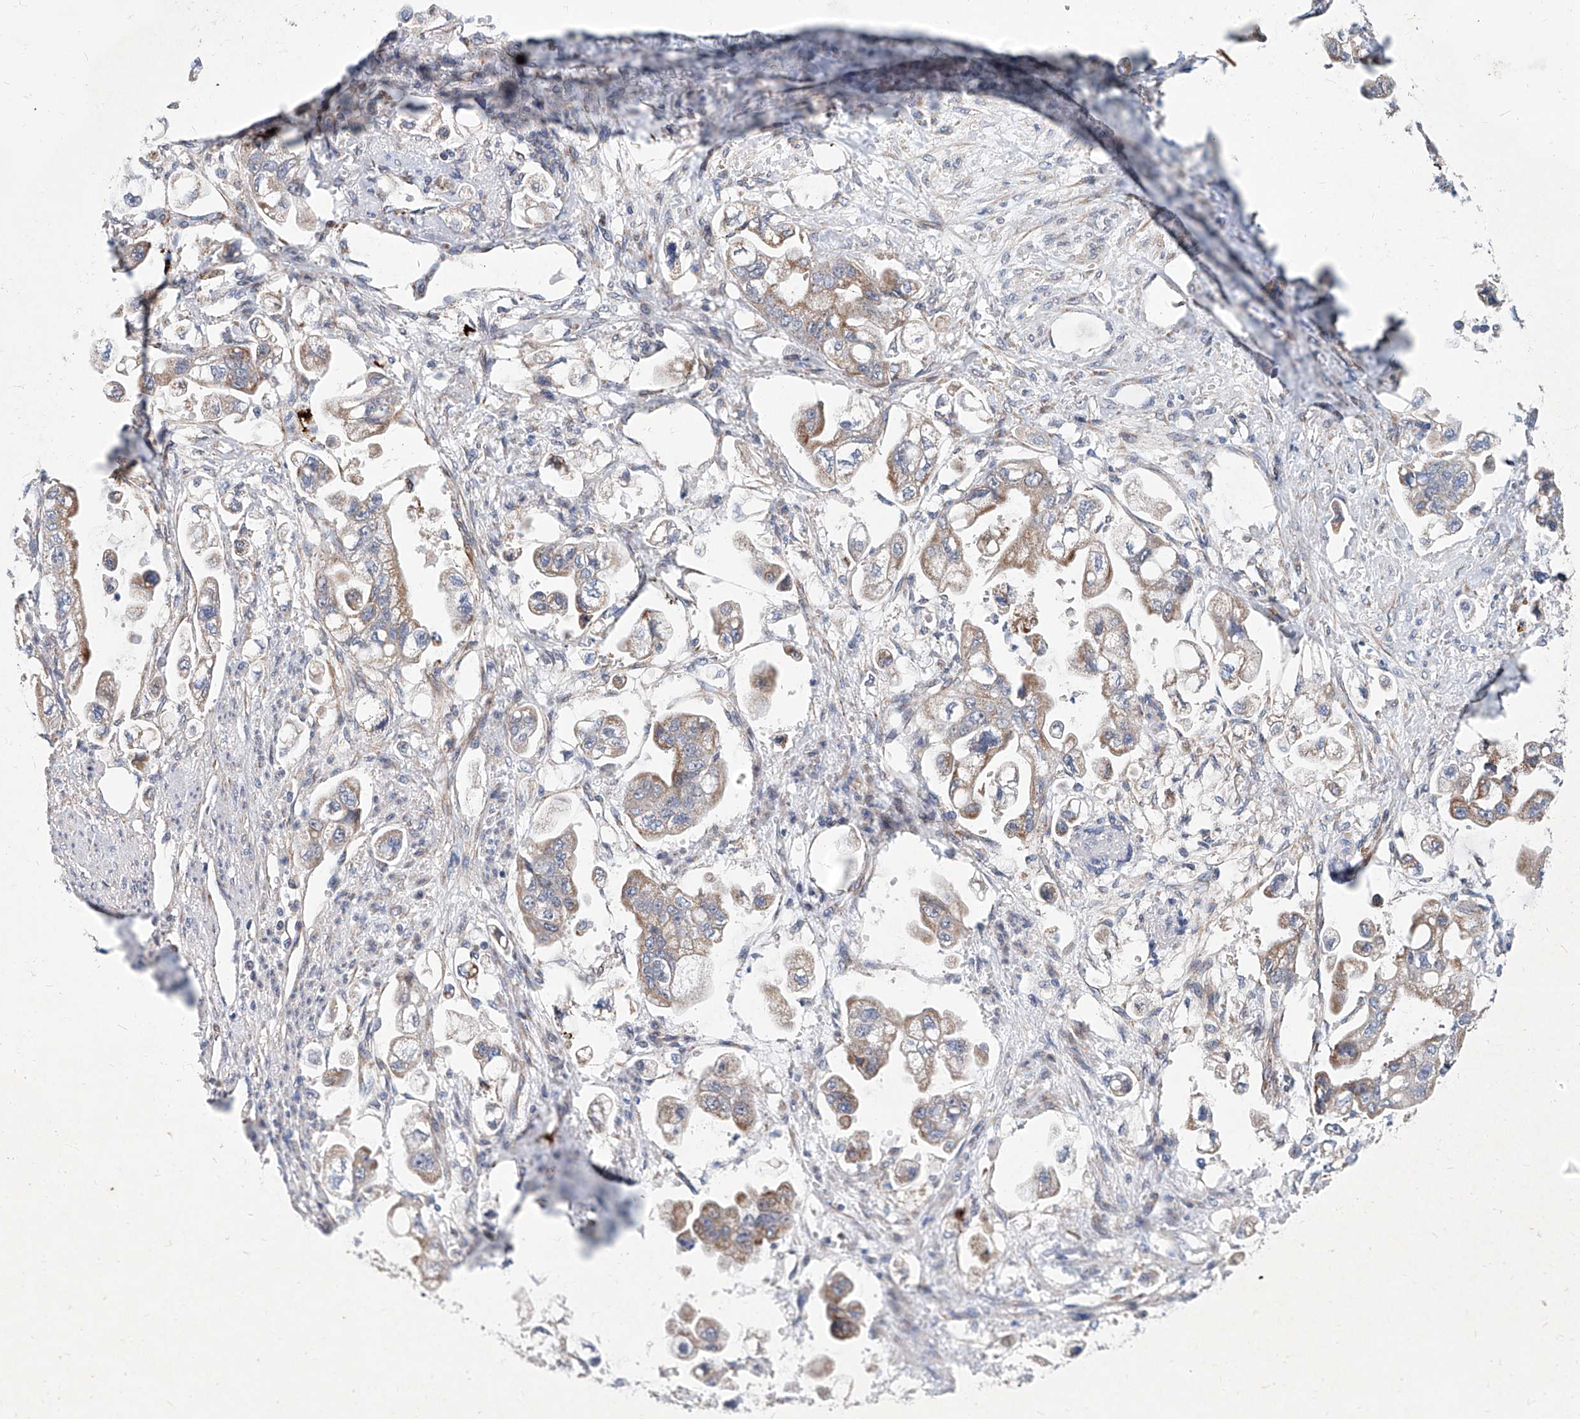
{"staining": {"intensity": "weak", "quantity": ">75%", "location": "cytoplasmic/membranous"}, "tissue": "stomach cancer", "cell_type": "Tumor cells", "image_type": "cancer", "snomed": [{"axis": "morphology", "description": "Adenocarcinoma, NOS"}, {"axis": "topography", "description": "Stomach"}], "caption": "Protein expression analysis of human stomach cancer reveals weak cytoplasmic/membranous staining in about >75% of tumor cells. (brown staining indicates protein expression, while blue staining denotes nuclei).", "gene": "USP48", "patient": {"sex": "male", "age": 62}}